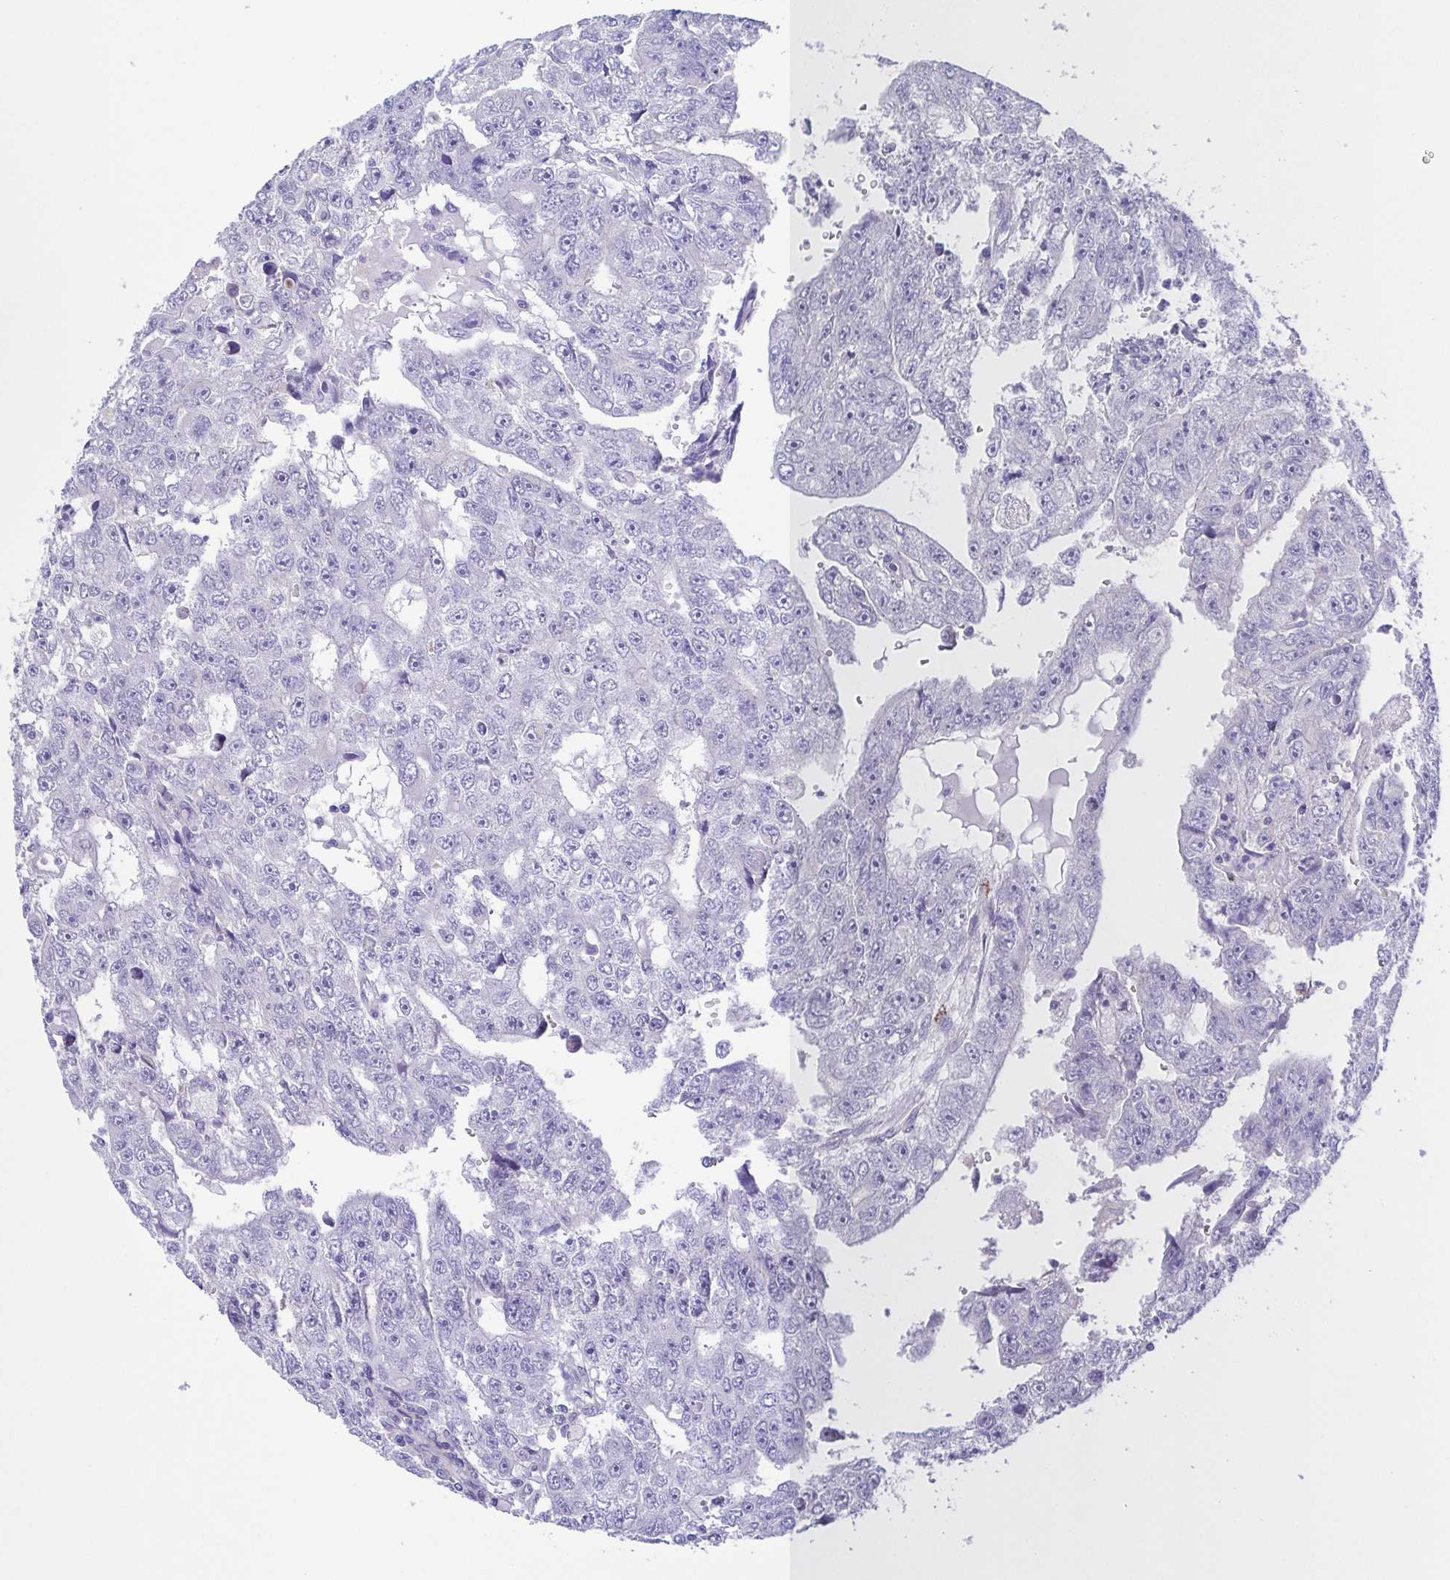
{"staining": {"intensity": "negative", "quantity": "none", "location": "none"}, "tissue": "testis cancer", "cell_type": "Tumor cells", "image_type": "cancer", "snomed": [{"axis": "morphology", "description": "Carcinoma, Embryonal, NOS"}, {"axis": "topography", "description": "Testis"}], "caption": "High power microscopy image of an immunohistochemistry photomicrograph of testis embryonal carcinoma, revealing no significant expression in tumor cells.", "gene": "PKDREJ", "patient": {"sex": "male", "age": 20}}